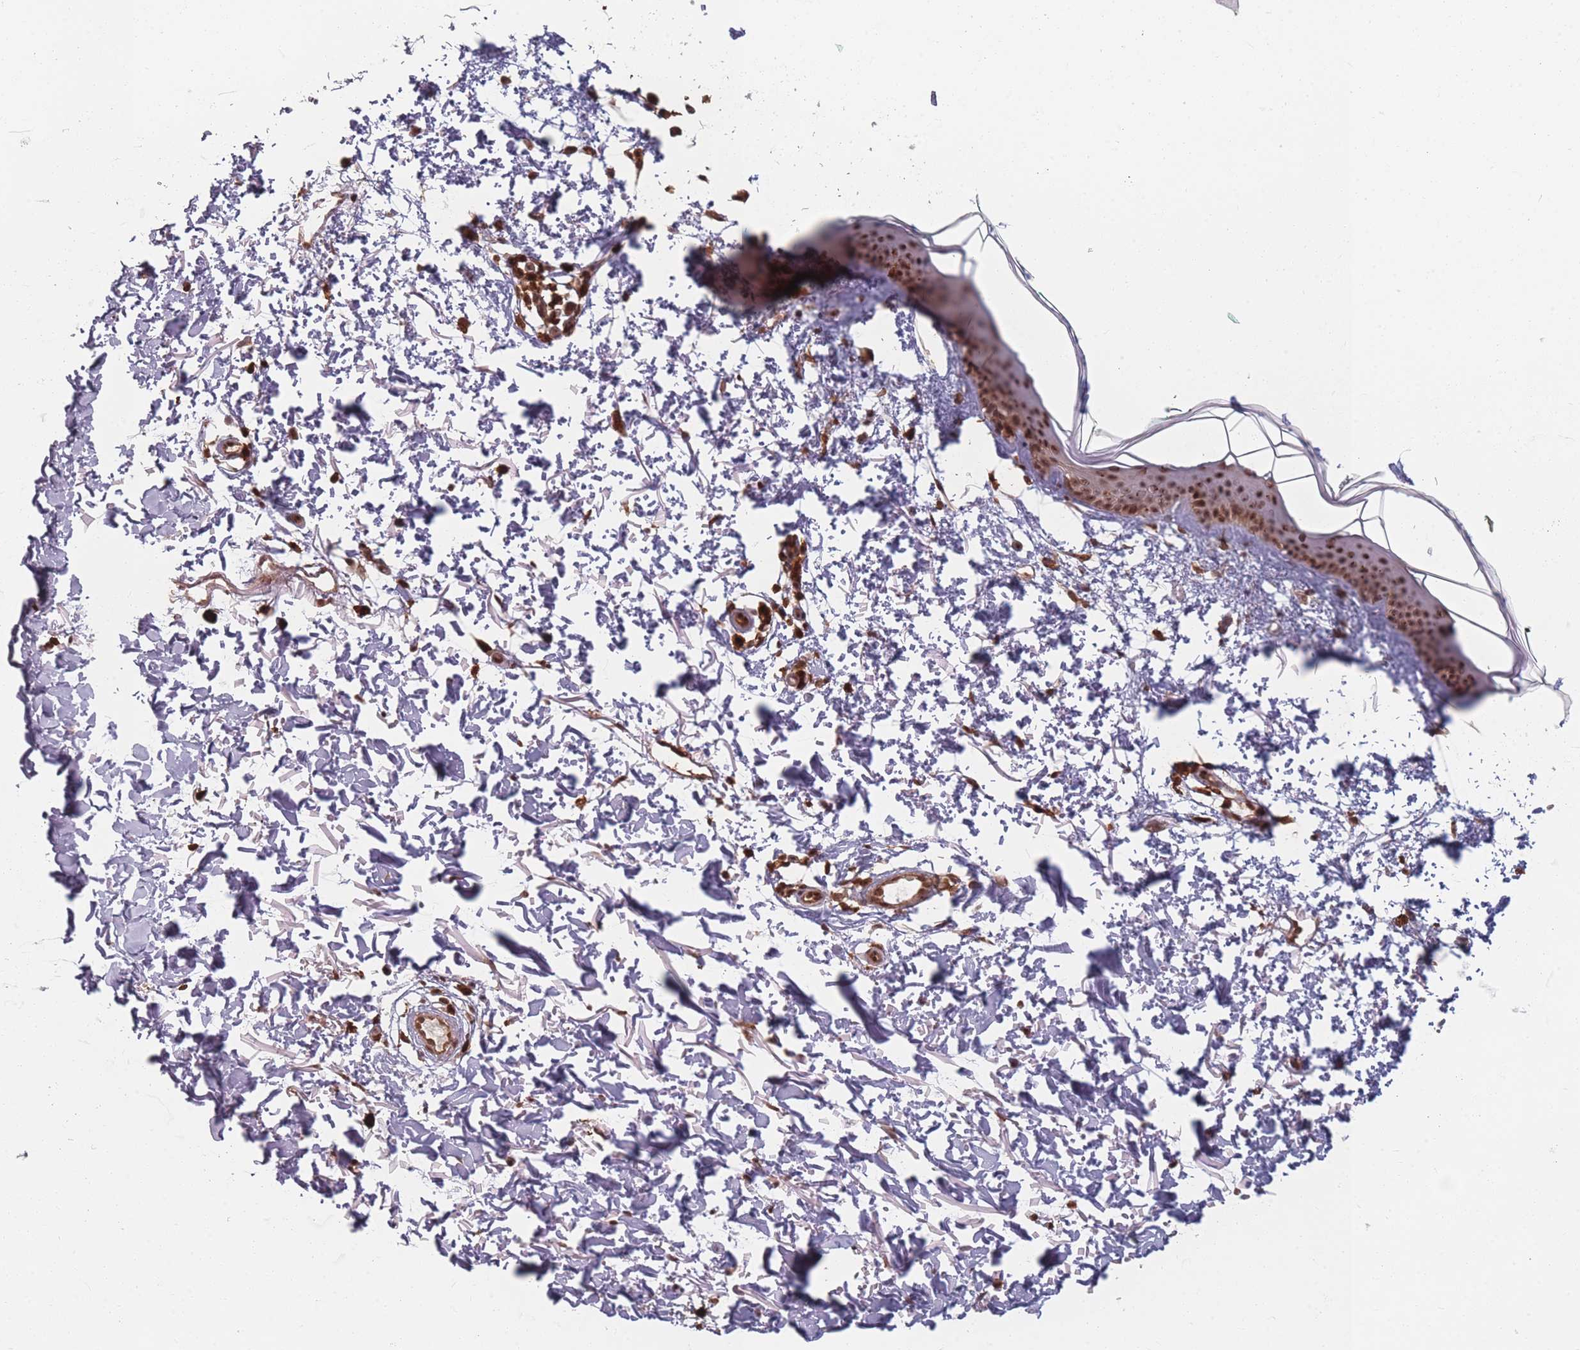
{"staining": {"intensity": "moderate", "quantity": ">75%", "location": "cytoplasmic/membranous,nuclear"}, "tissue": "skin", "cell_type": "Fibroblasts", "image_type": "normal", "snomed": [{"axis": "morphology", "description": "Normal tissue, NOS"}, {"axis": "topography", "description": "Skin"}], "caption": "A histopathology image of skin stained for a protein demonstrates moderate cytoplasmic/membranous,nuclear brown staining in fibroblasts. The staining was performed using DAB, with brown indicating positive protein expression. Nuclei are stained blue with hematoxylin.", "gene": "WDR55", "patient": {"sex": "male", "age": 66}}